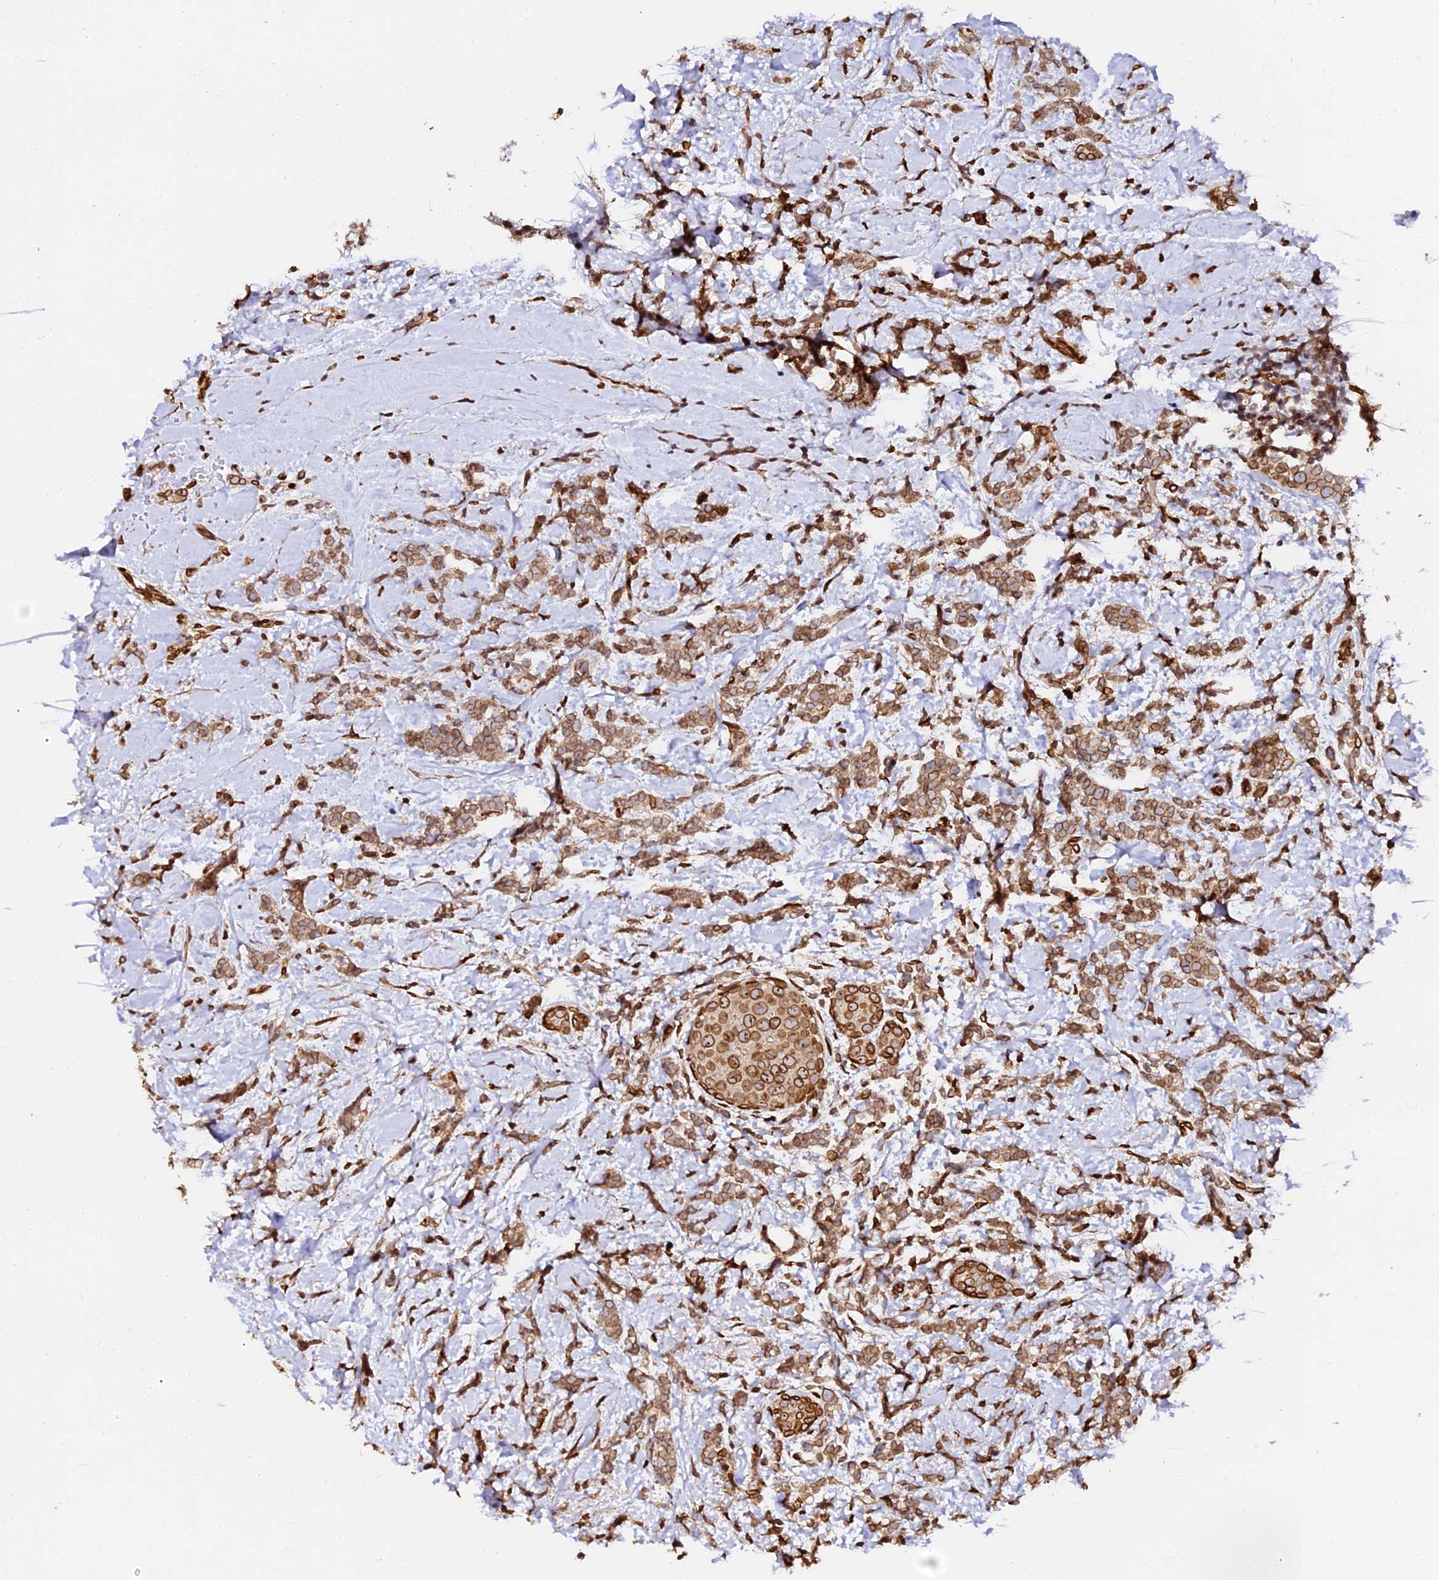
{"staining": {"intensity": "moderate", "quantity": ">75%", "location": "cytoplasmic/membranous,nuclear"}, "tissue": "breast cancer", "cell_type": "Tumor cells", "image_type": "cancer", "snomed": [{"axis": "morphology", "description": "Lobular carcinoma"}, {"axis": "topography", "description": "Breast"}], "caption": "Immunohistochemistry of human breast cancer (lobular carcinoma) shows medium levels of moderate cytoplasmic/membranous and nuclear expression in approximately >75% of tumor cells.", "gene": "ANAPC5", "patient": {"sex": "female", "age": 58}}